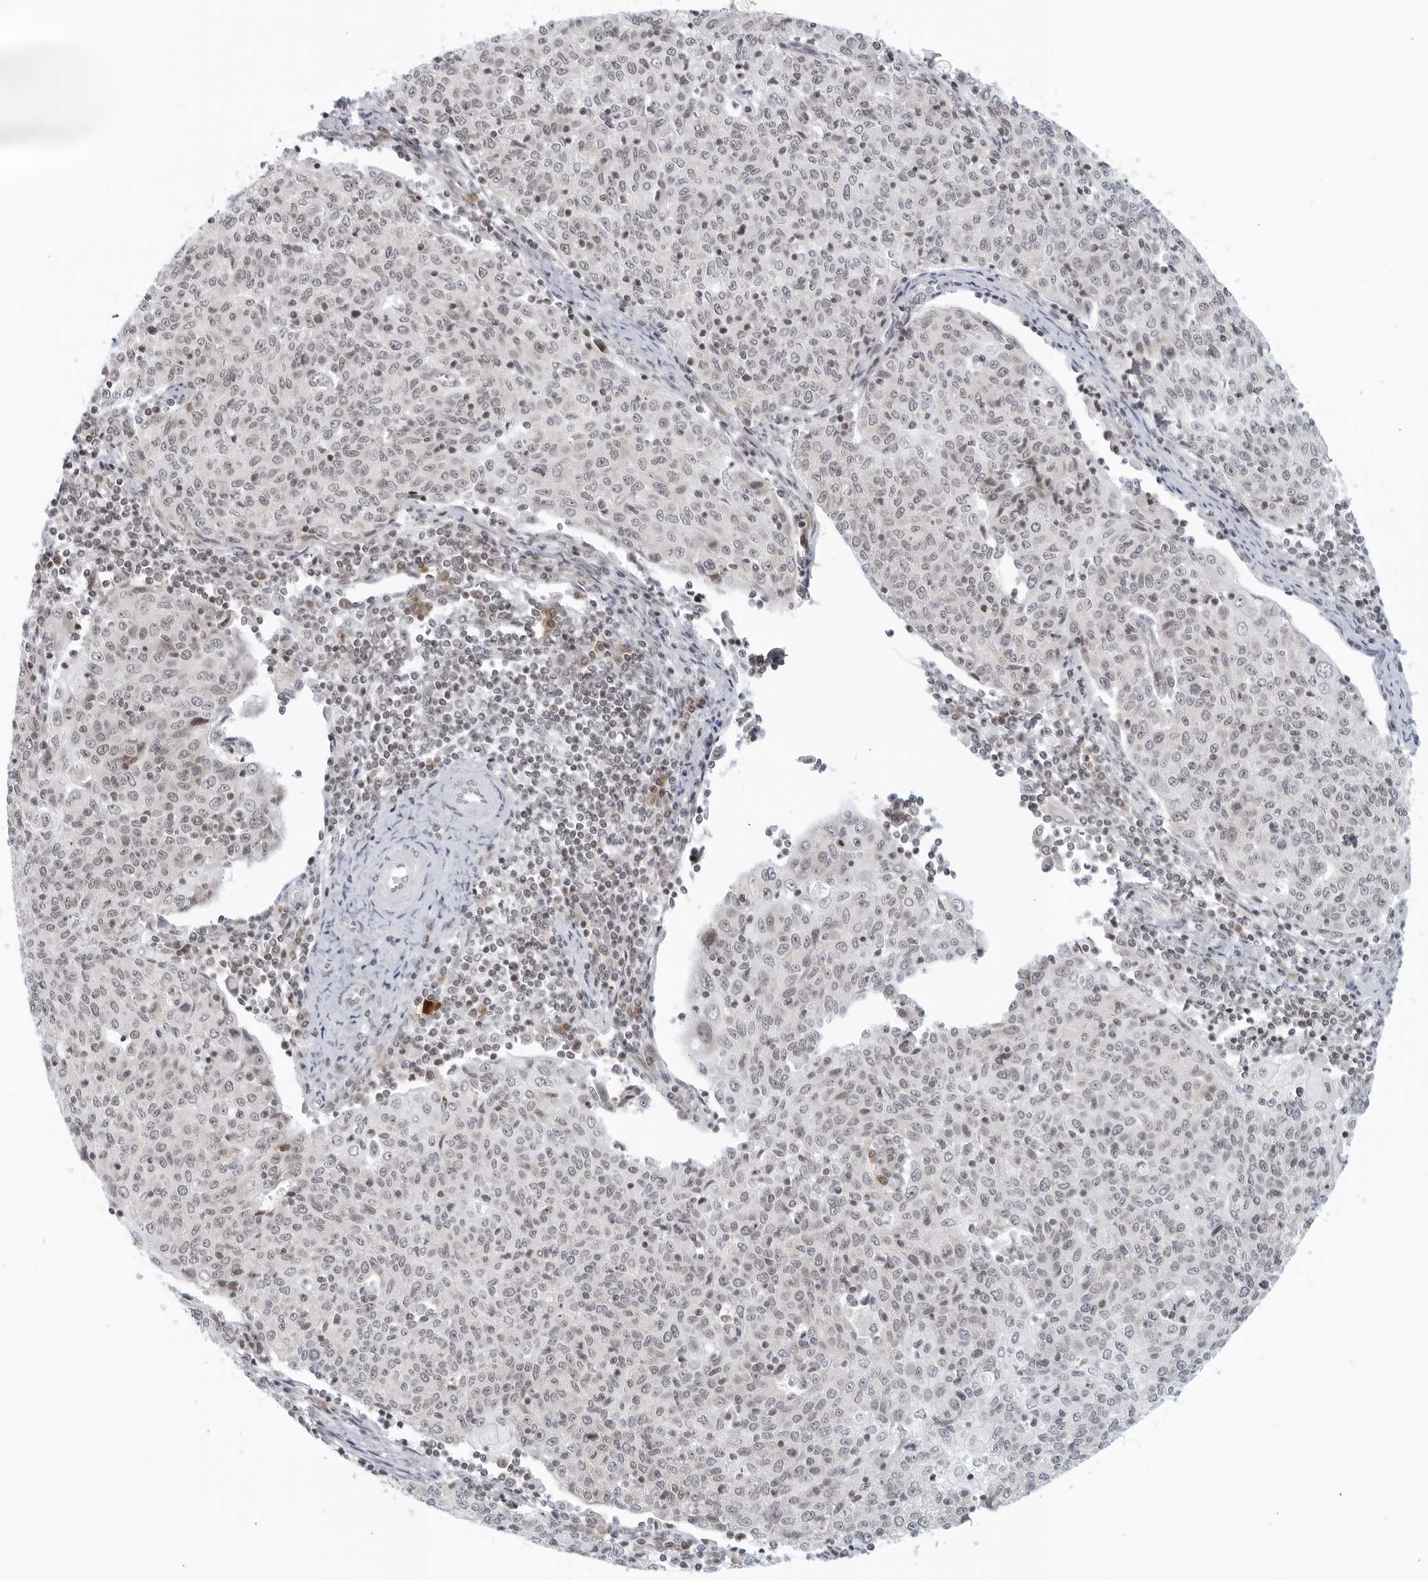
{"staining": {"intensity": "negative", "quantity": "none", "location": "none"}, "tissue": "cervical cancer", "cell_type": "Tumor cells", "image_type": "cancer", "snomed": [{"axis": "morphology", "description": "Squamous cell carcinoma, NOS"}, {"axis": "topography", "description": "Cervix"}], "caption": "This is an immunohistochemistry (IHC) histopathology image of human cervical squamous cell carcinoma. There is no expression in tumor cells.", "gene": "RAB11FIP3", "patient": {"sex": "female", "age": 48}}